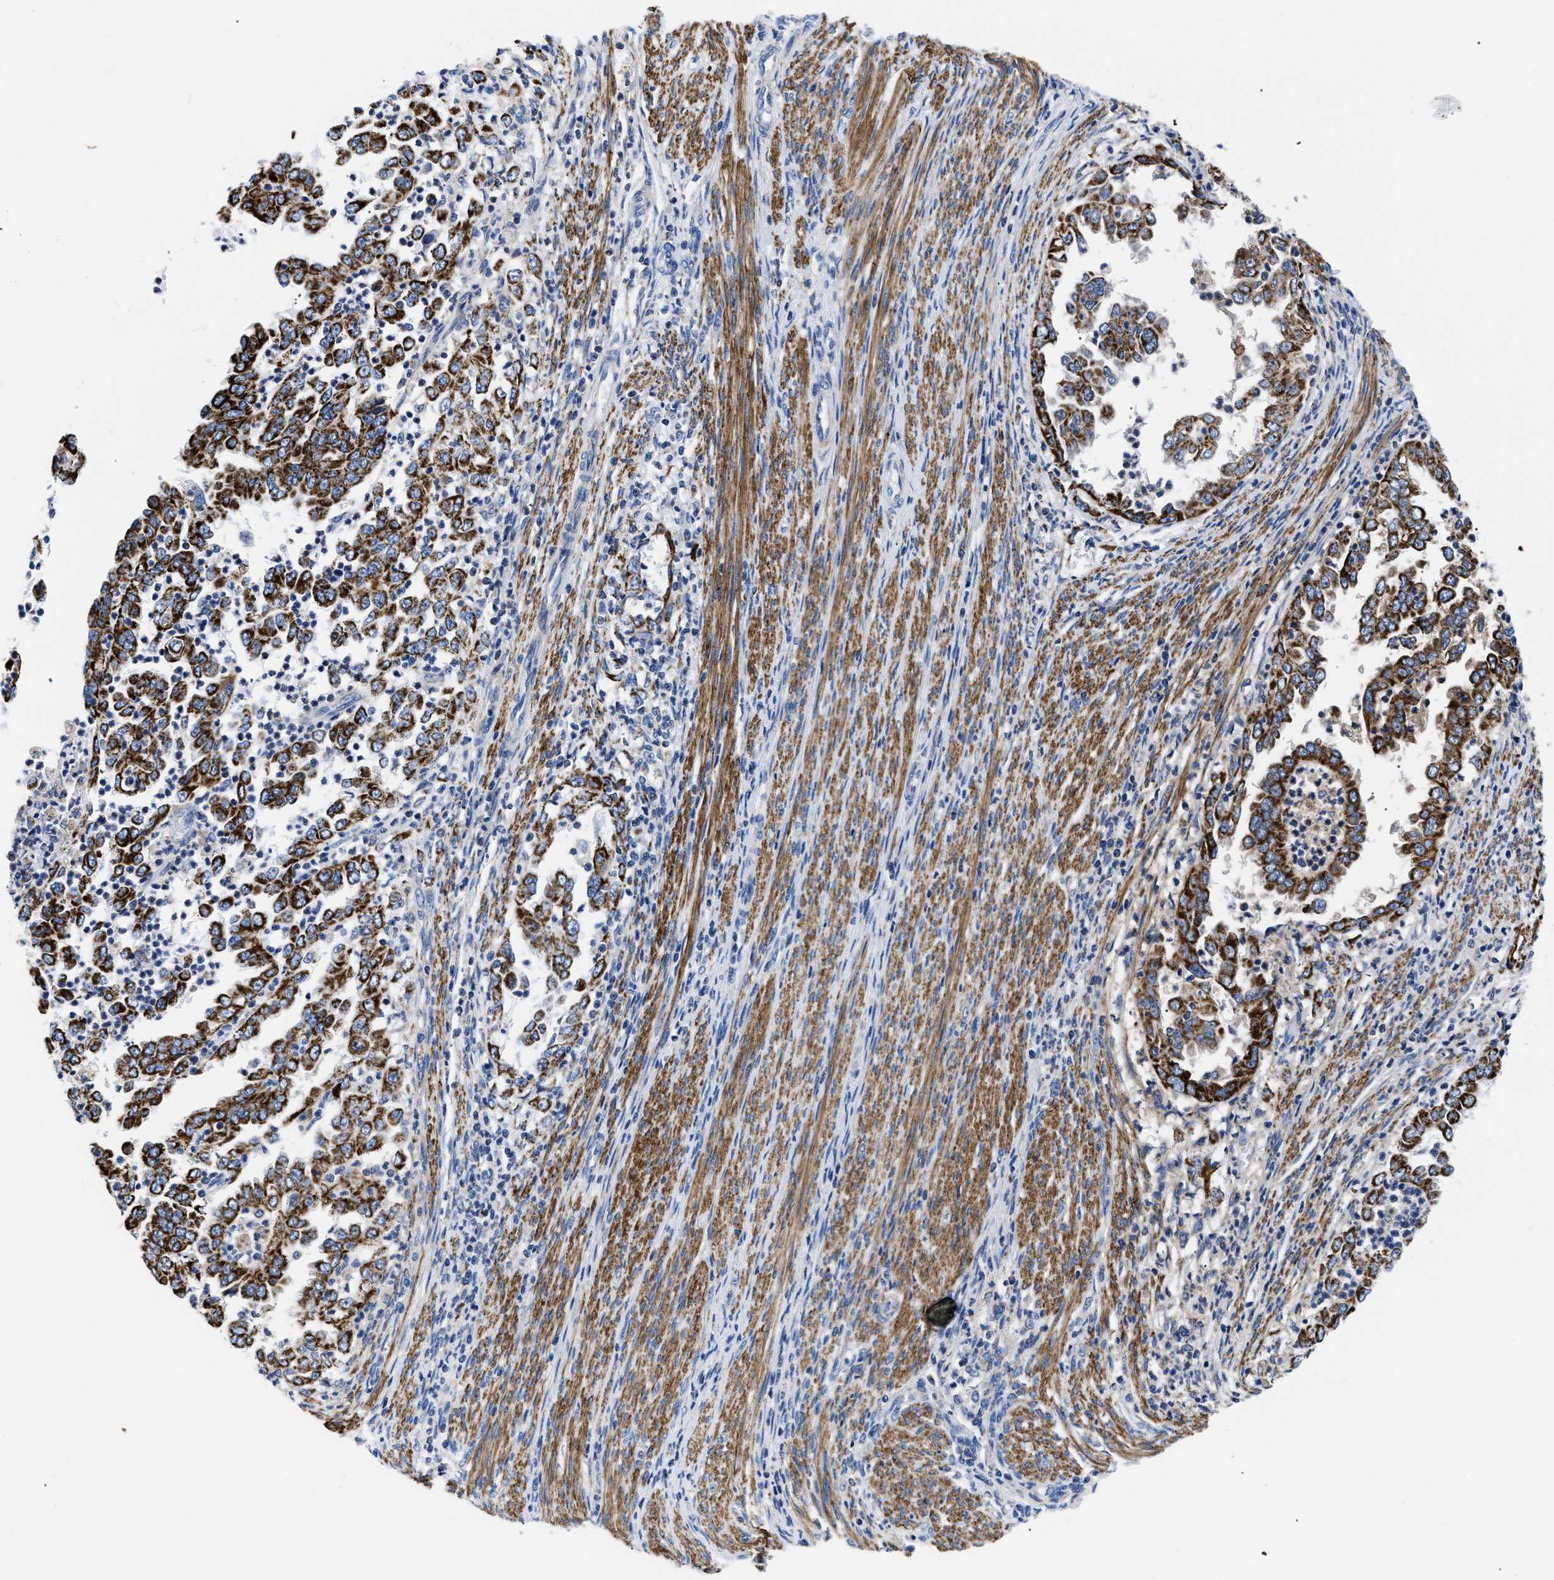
{"staining": {"intensity": "strong", "quantity": ">75%", "location": "cytoplasmic/membranous"}, "tissue": "endometrial cancer", "cell_type": "Tumor cells", "image_type": "cancer", "snomed": [{"axis": "morphology", "description": "Adenocarcinoma, NOS"}, {"axis": "topography", "description": "Endometrium"}], "caption": "An immunohistochemistry image of tumor tissue is shown. Protein staining in brown labels strong cytoplasmic/membranous positivity in endometrial adenocarcinoma within tumor cells.", "gene": "GPR149", "patient": {"sex": "female", "age": 85}}